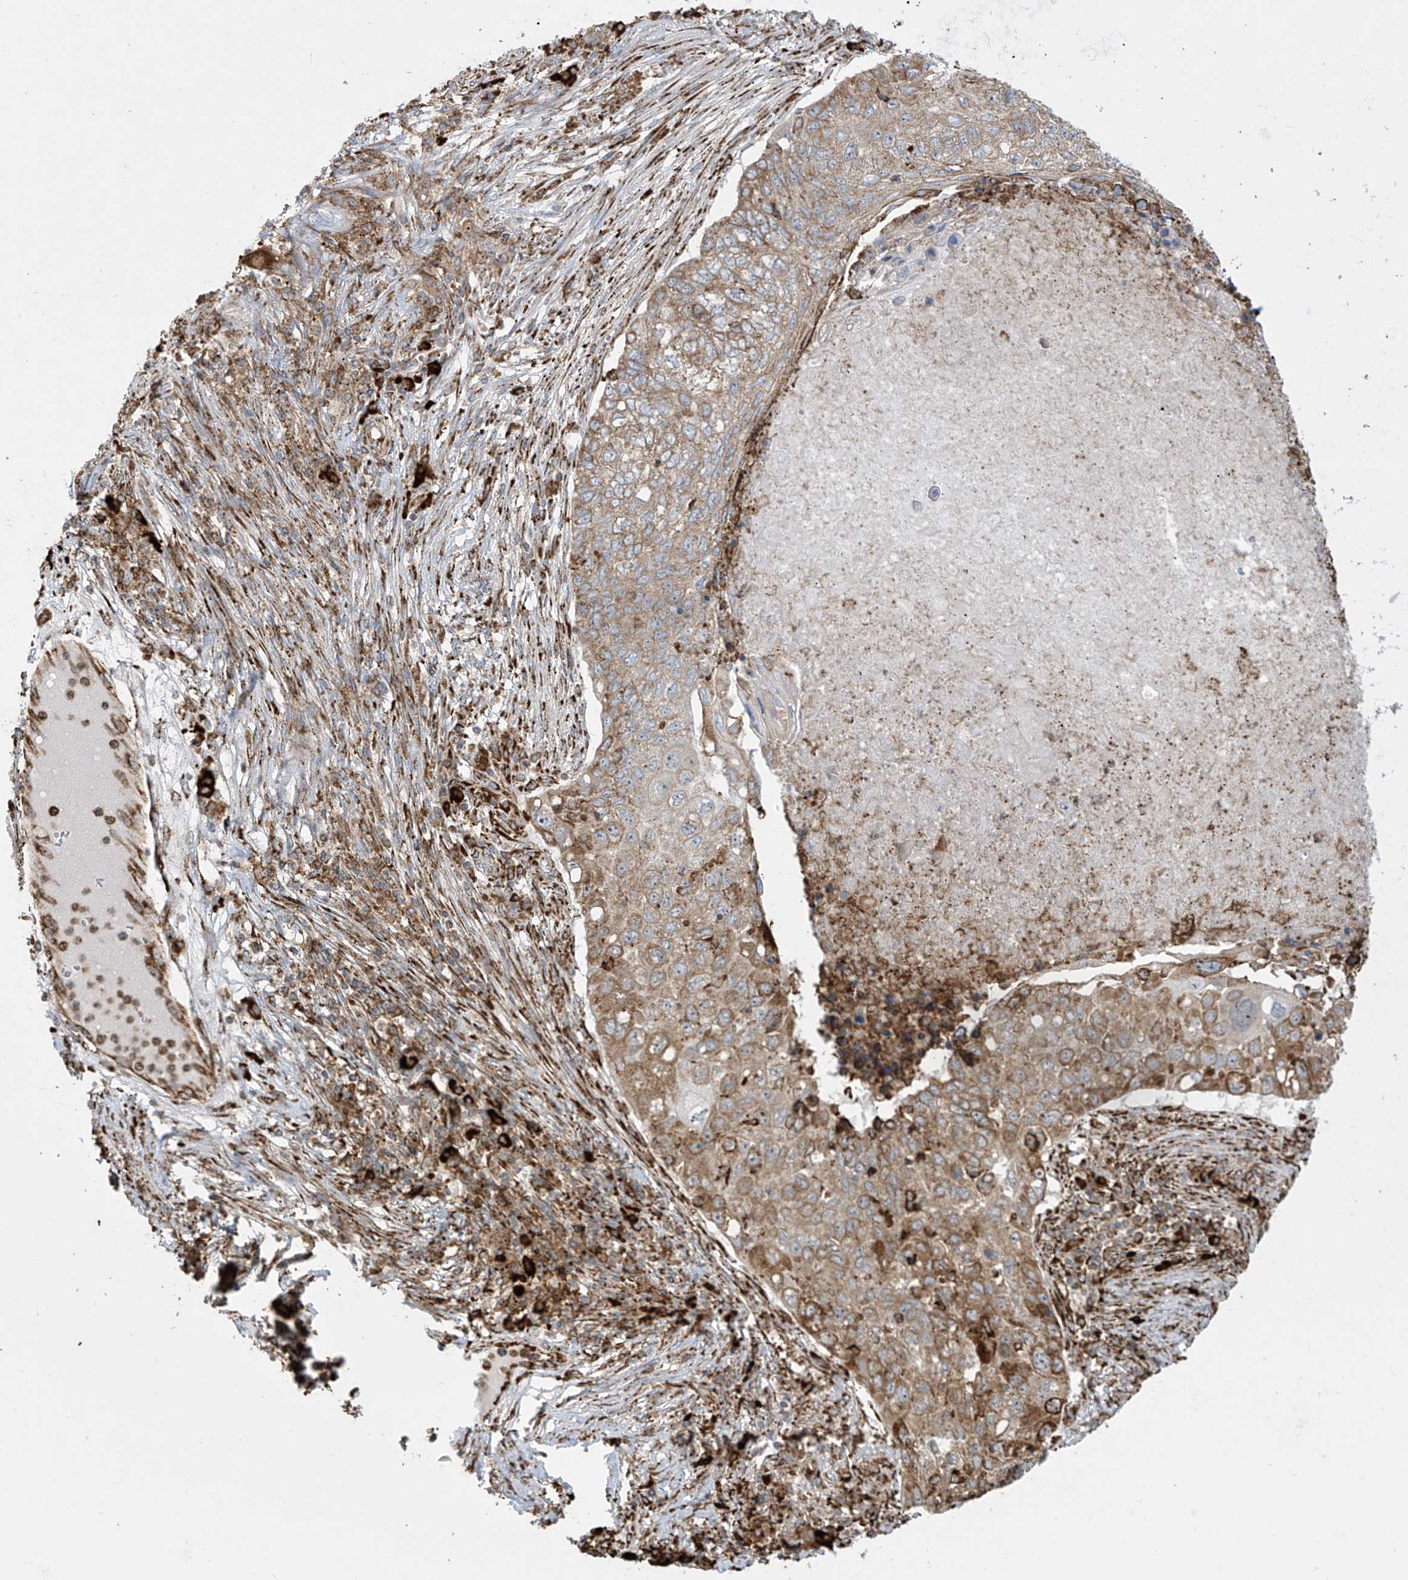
{"staining": {"intensity": "moderate", "quantity": ">75%", "location": "cytoplasmic/membranous"}, "tissue": "lung cancer", "cell_type": "Tumor cells", "image_type": "cancer", "snomed": [{"axis": "morphology", "description": "Squamous cell carcinoma, NOS"}, {"axis": "topography", "description": "Lung"}], "caption": "A brown stain labels moderate cytoplasmic/membranous positivity of a protein in lung squamous cell carcinoma tumor cells.", "gene": "MX1", "patient": {"sex": "female", "age": 63}}